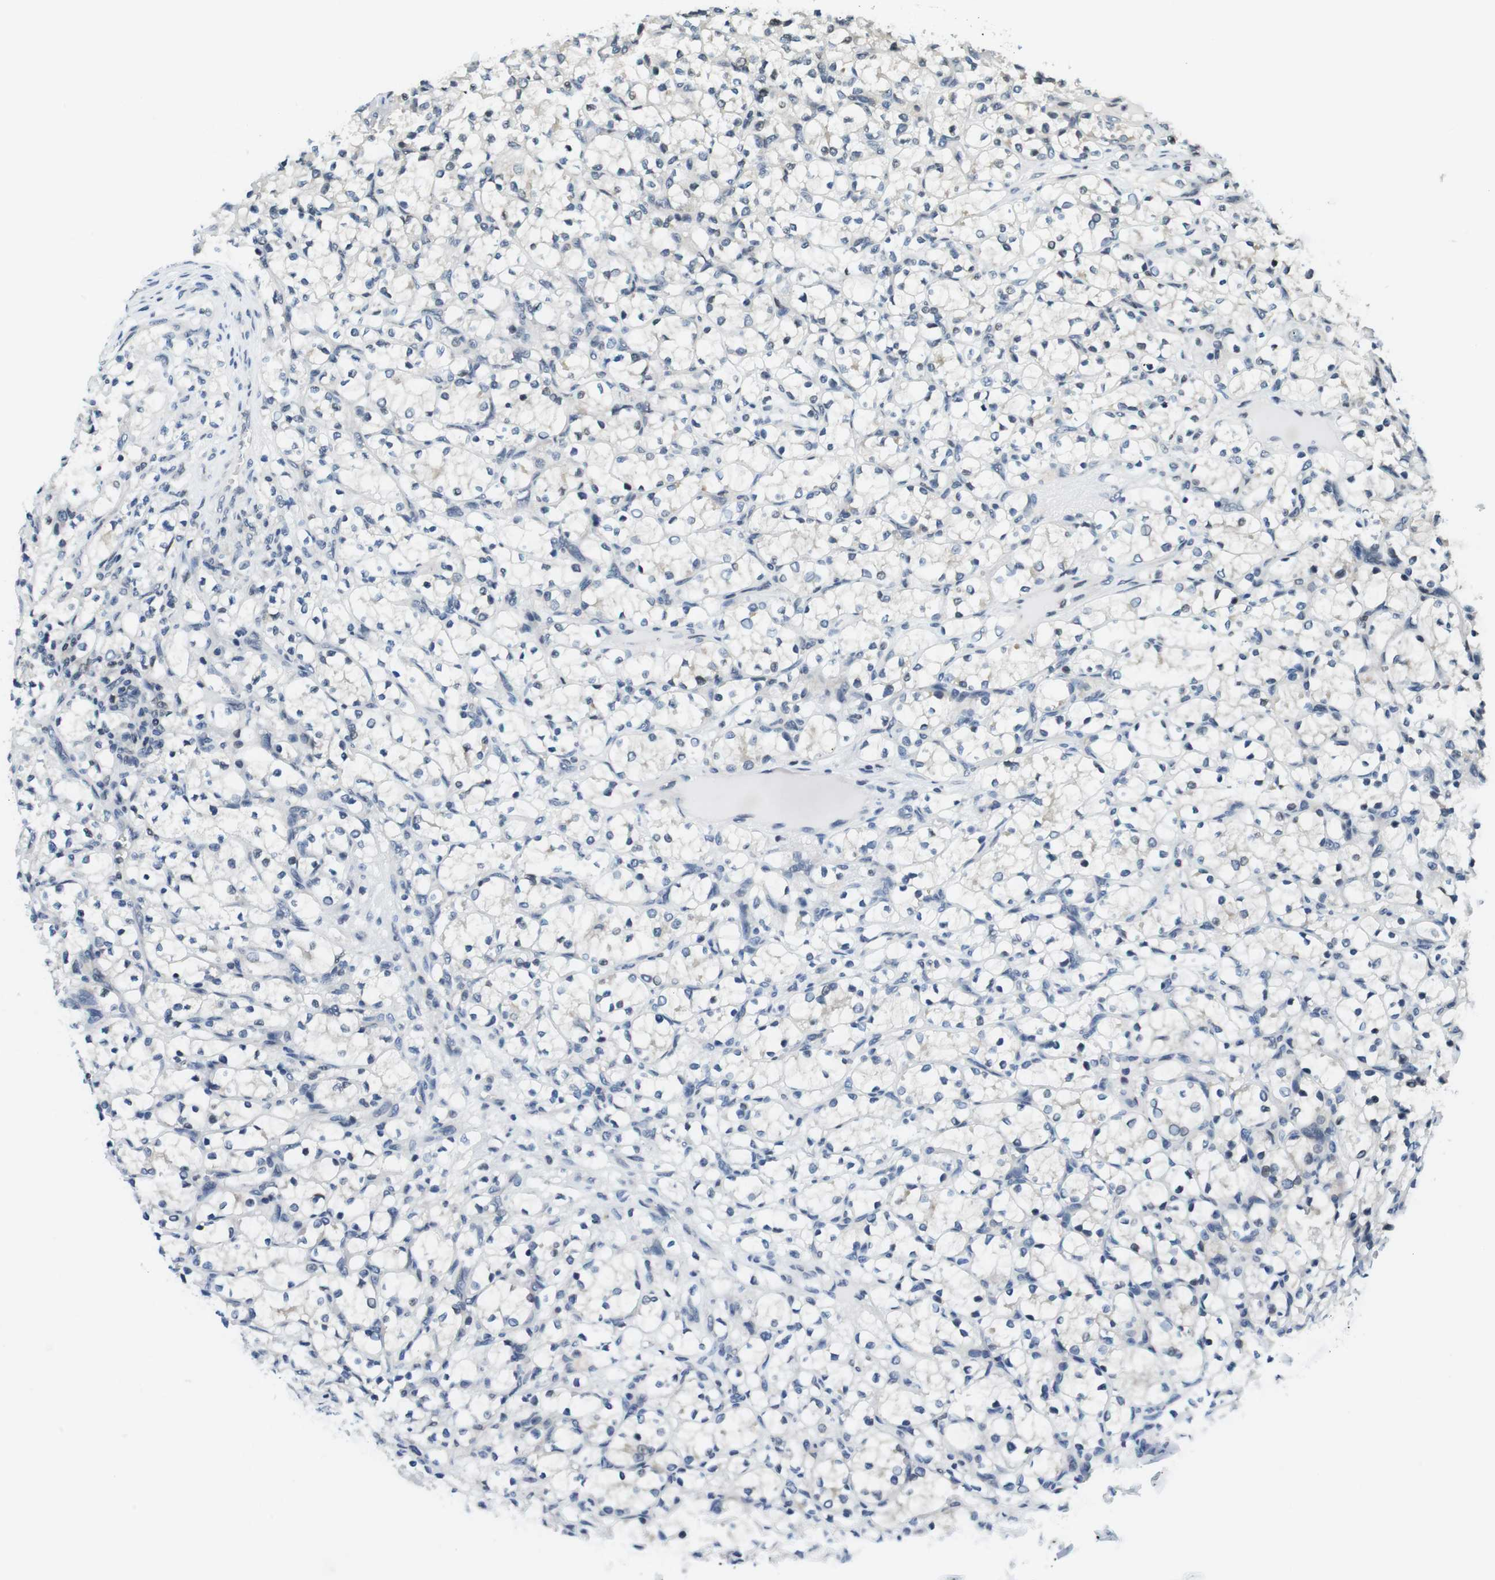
{"staining": {"intensity": "negative", "quantity": "none", "location": "none"}, "tissue": "renal cancer", "cell_type": "Tumor cells", "image_type": "cancer", "snomed": [{"axis": "morphology", "description": "Adenocarcinoma, NOS"}, {"axis": "topography", "description": "Kidney"}], "caption": "Tumor cells show no significant positivity in renal adenocarcinoma.", "gene": "NEK4", "patient": {"sex": "female", "age": 69}}